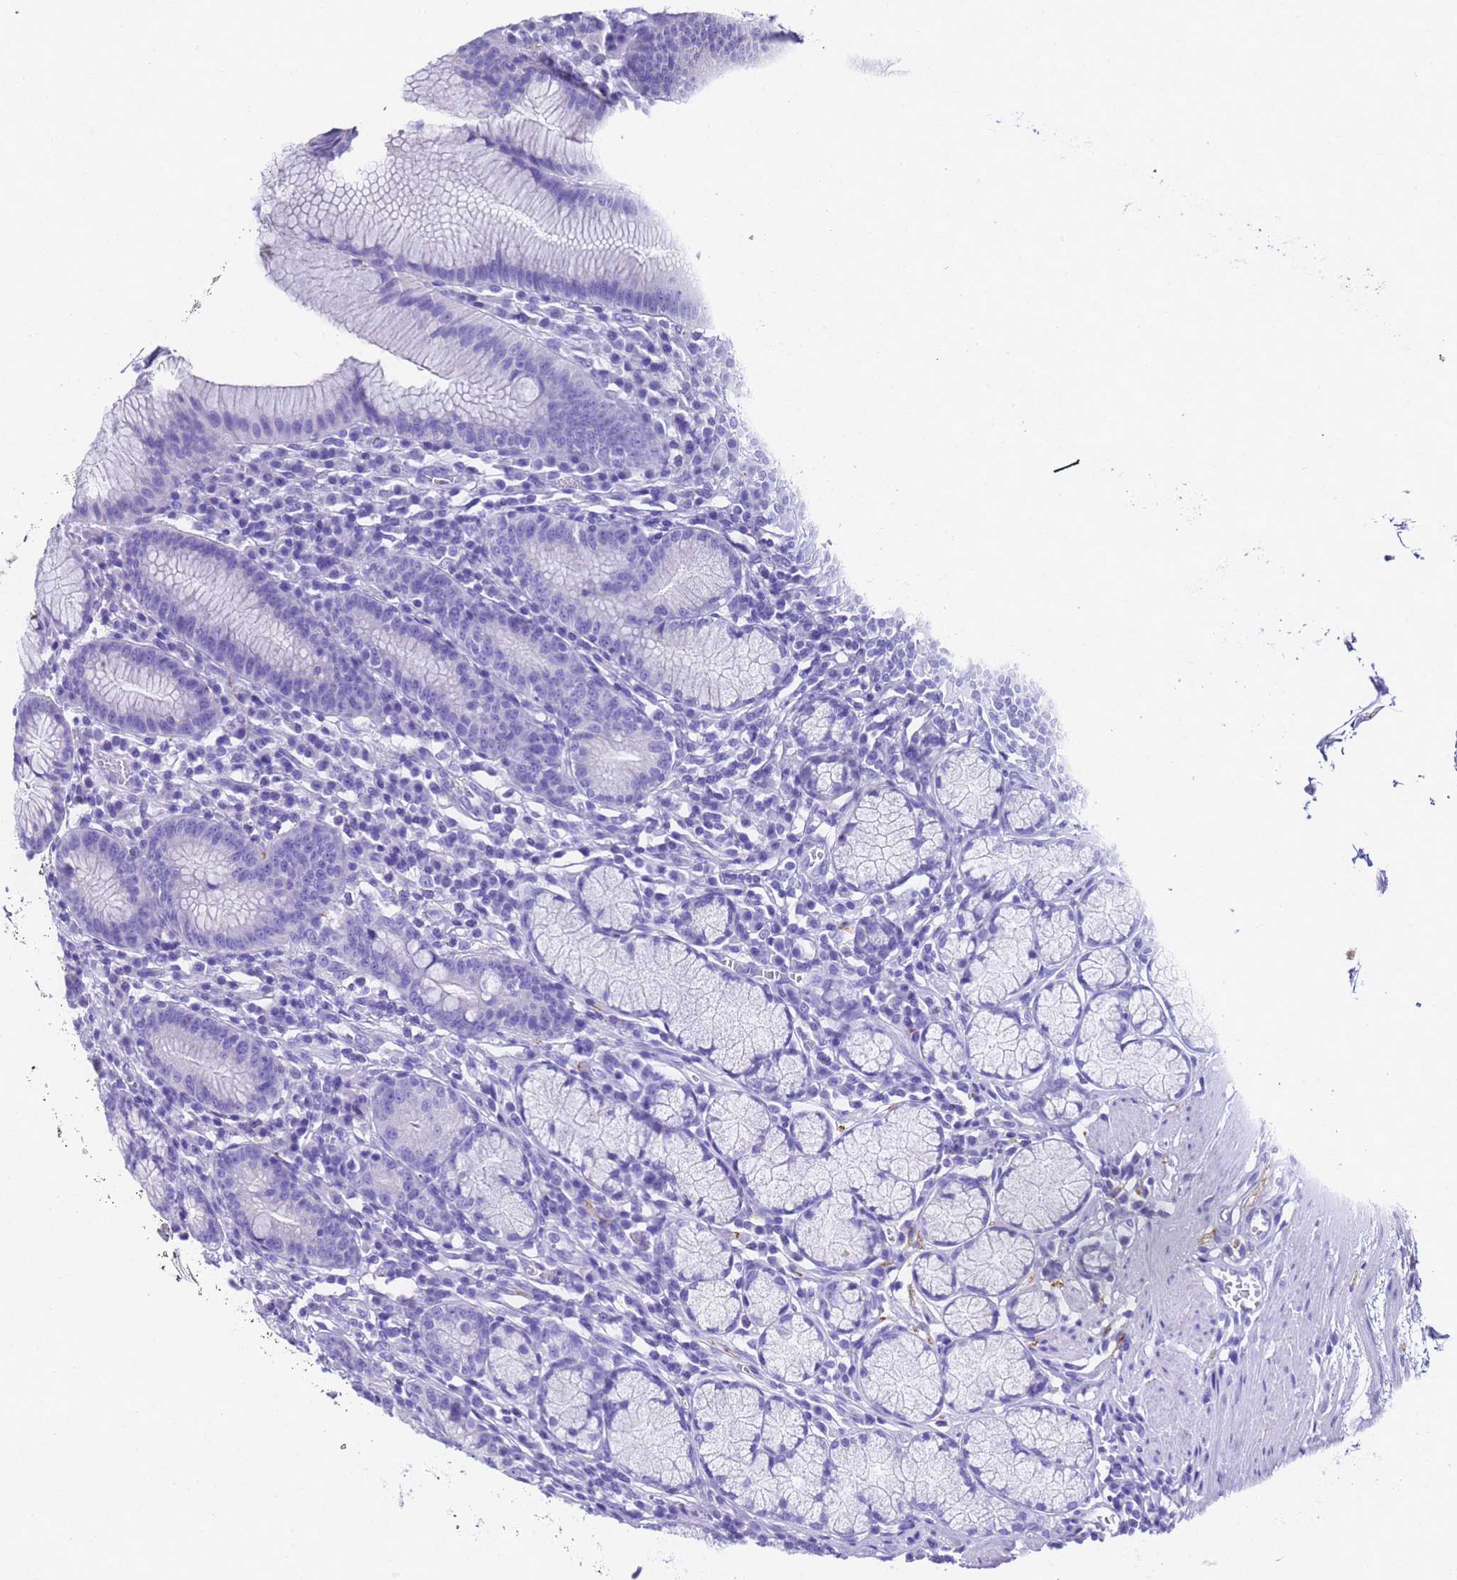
{"staining": {"intensity": "negative", "quantity": "none", "location": "none"}, "tissue": "stomach", "cell_type": "Glandular cells", "image_type": "normal", "snomed": [{"axis": "morphology", "description": "Normal tissue, NOS"}, {"axis": "topography", "description": "Stomach"}], "caption": "This is a photomicrograph of immunohistochemistry (IHC) staining of normal stomach, which shows no positivity in glandular cells.", "gene": "FAM72A", "patient": {"sex": "male", "age": 55}}